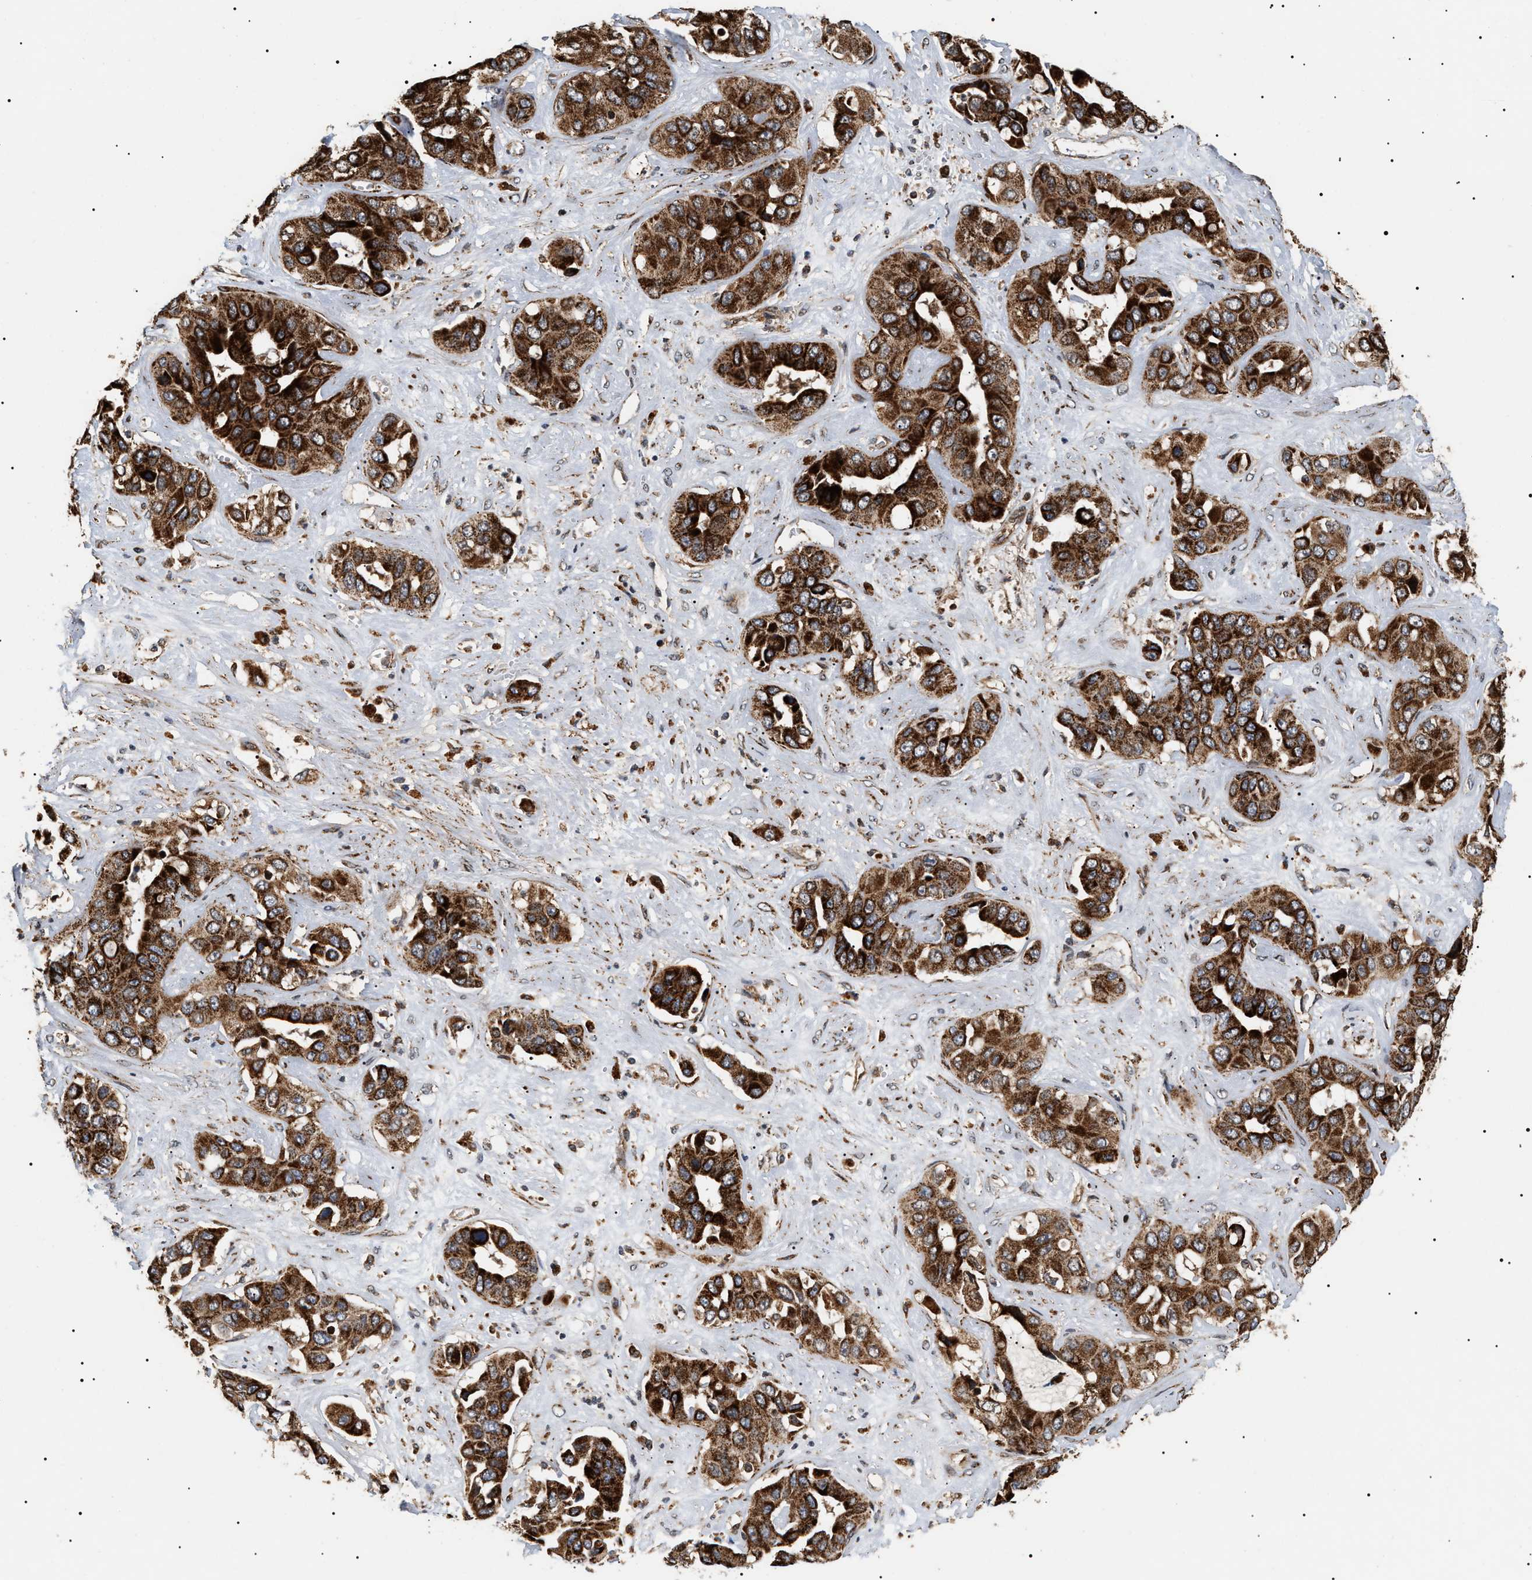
{"staining": {"intensity": "strong", "quantity": ">75%", "location": "cytoplasmic/membranous"}, "tissue": "liver cancer", "cell_type": "Tumor cells", "image_type": "cancer", "snomed": [{"axis": "morphology", "description": "Cholangiocarcinoma"}, {"axis": "topography", "description": "Liver"}], "caption": "Brown immunohistochemical staining in liver cancer exhibits strong cytoplasmic/membranous expression in approximately >75% of tumor cells.", "gene": "ZBTB26", "patient": {"sex": "female", "age": 52}}